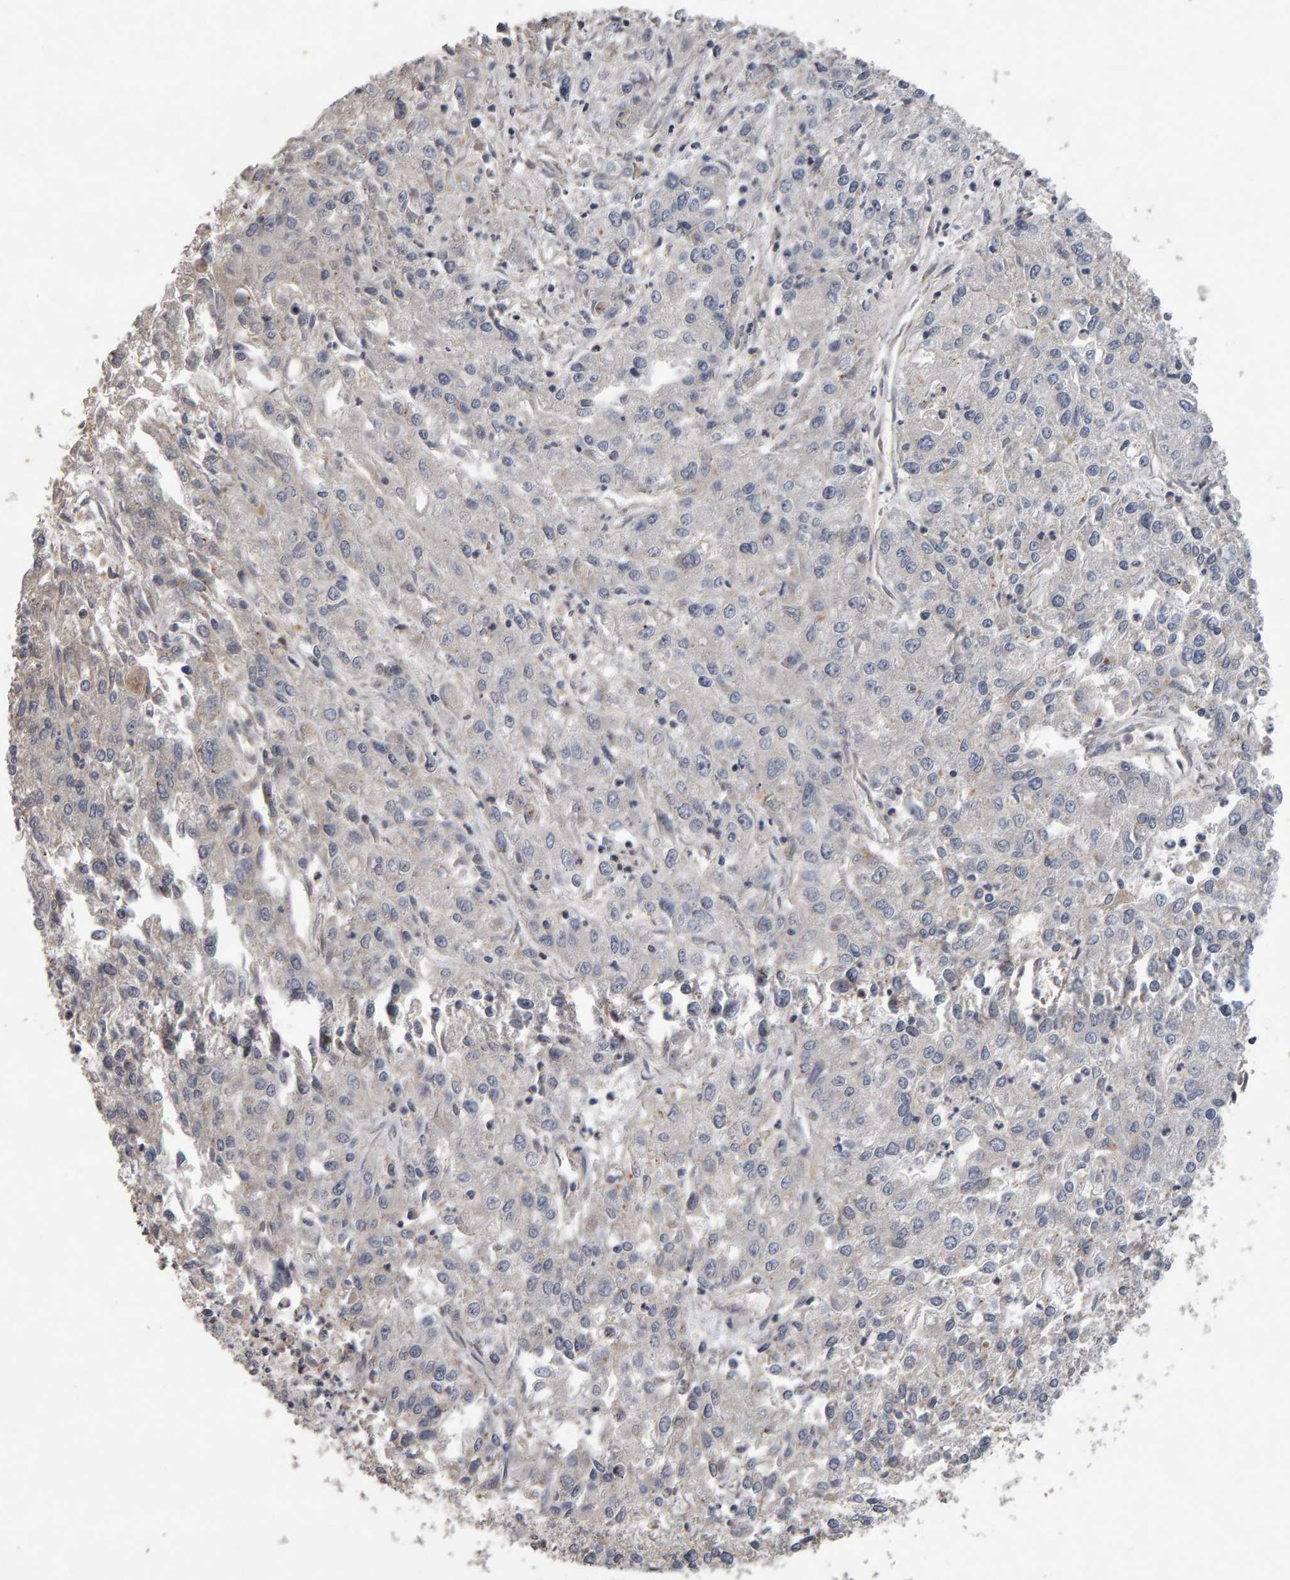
{"staining": {"intensity": "negative", "quantity": "none", "location": "none"}, "tissue": "endometrial cancer", "cell_type": "Tumor cells", "image_type": "cancer", "snomed": [{"axis": "morphology", "description": "Adenocarcinoma, NOS"}, {"axis": "topography", "description": "Endometrium"}], "caption": "An immunohistochemistry image of adenocarcinoma (endometrial) is shown. There is no staining in tumor cells of adenocarcinoma (endometrial).", "gene": "COASY", "patient": {"sex": "female", "age": 49}}